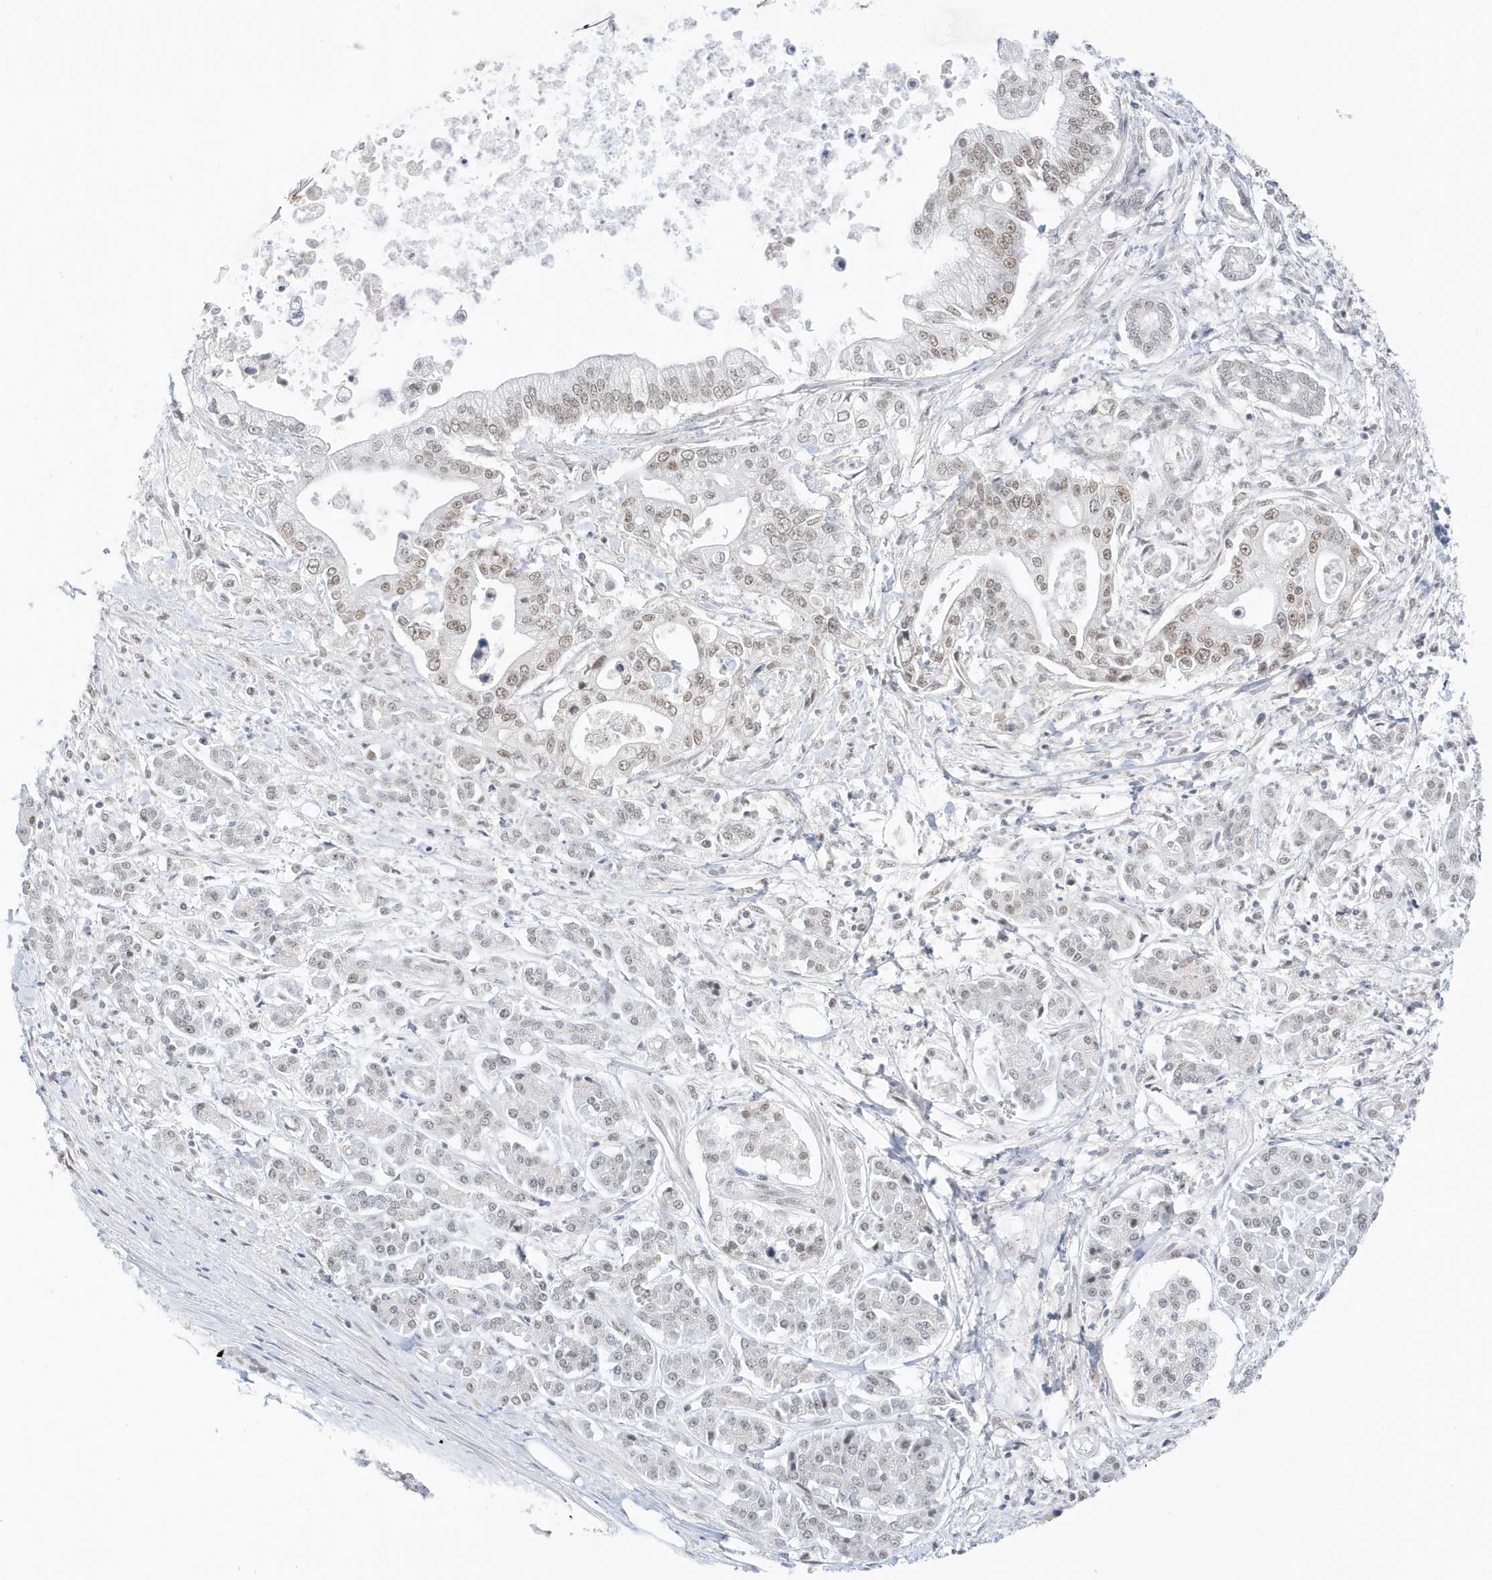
{"staining": {"intensity": "weak", "quantity": "25%-75%", "location": "nuclear"}, "tissue": "pancreatic cancer", "cell_type": "Tumor cells", "image_type": "cancer", "snomed": [{"axis": "morphology", "description": "Adenocarcinoma, NOS"}, {"axis": "topography", "description": "Pancreas"}], "caption": "Pancreatic adenocarcinoma tissue exhibits weak nuclear expression in approximately 25%-75% of tumor cells, visualized by immunohistochemistry.", "gene": "MSL3", "patient": {"sex": "male", "age": 69}}